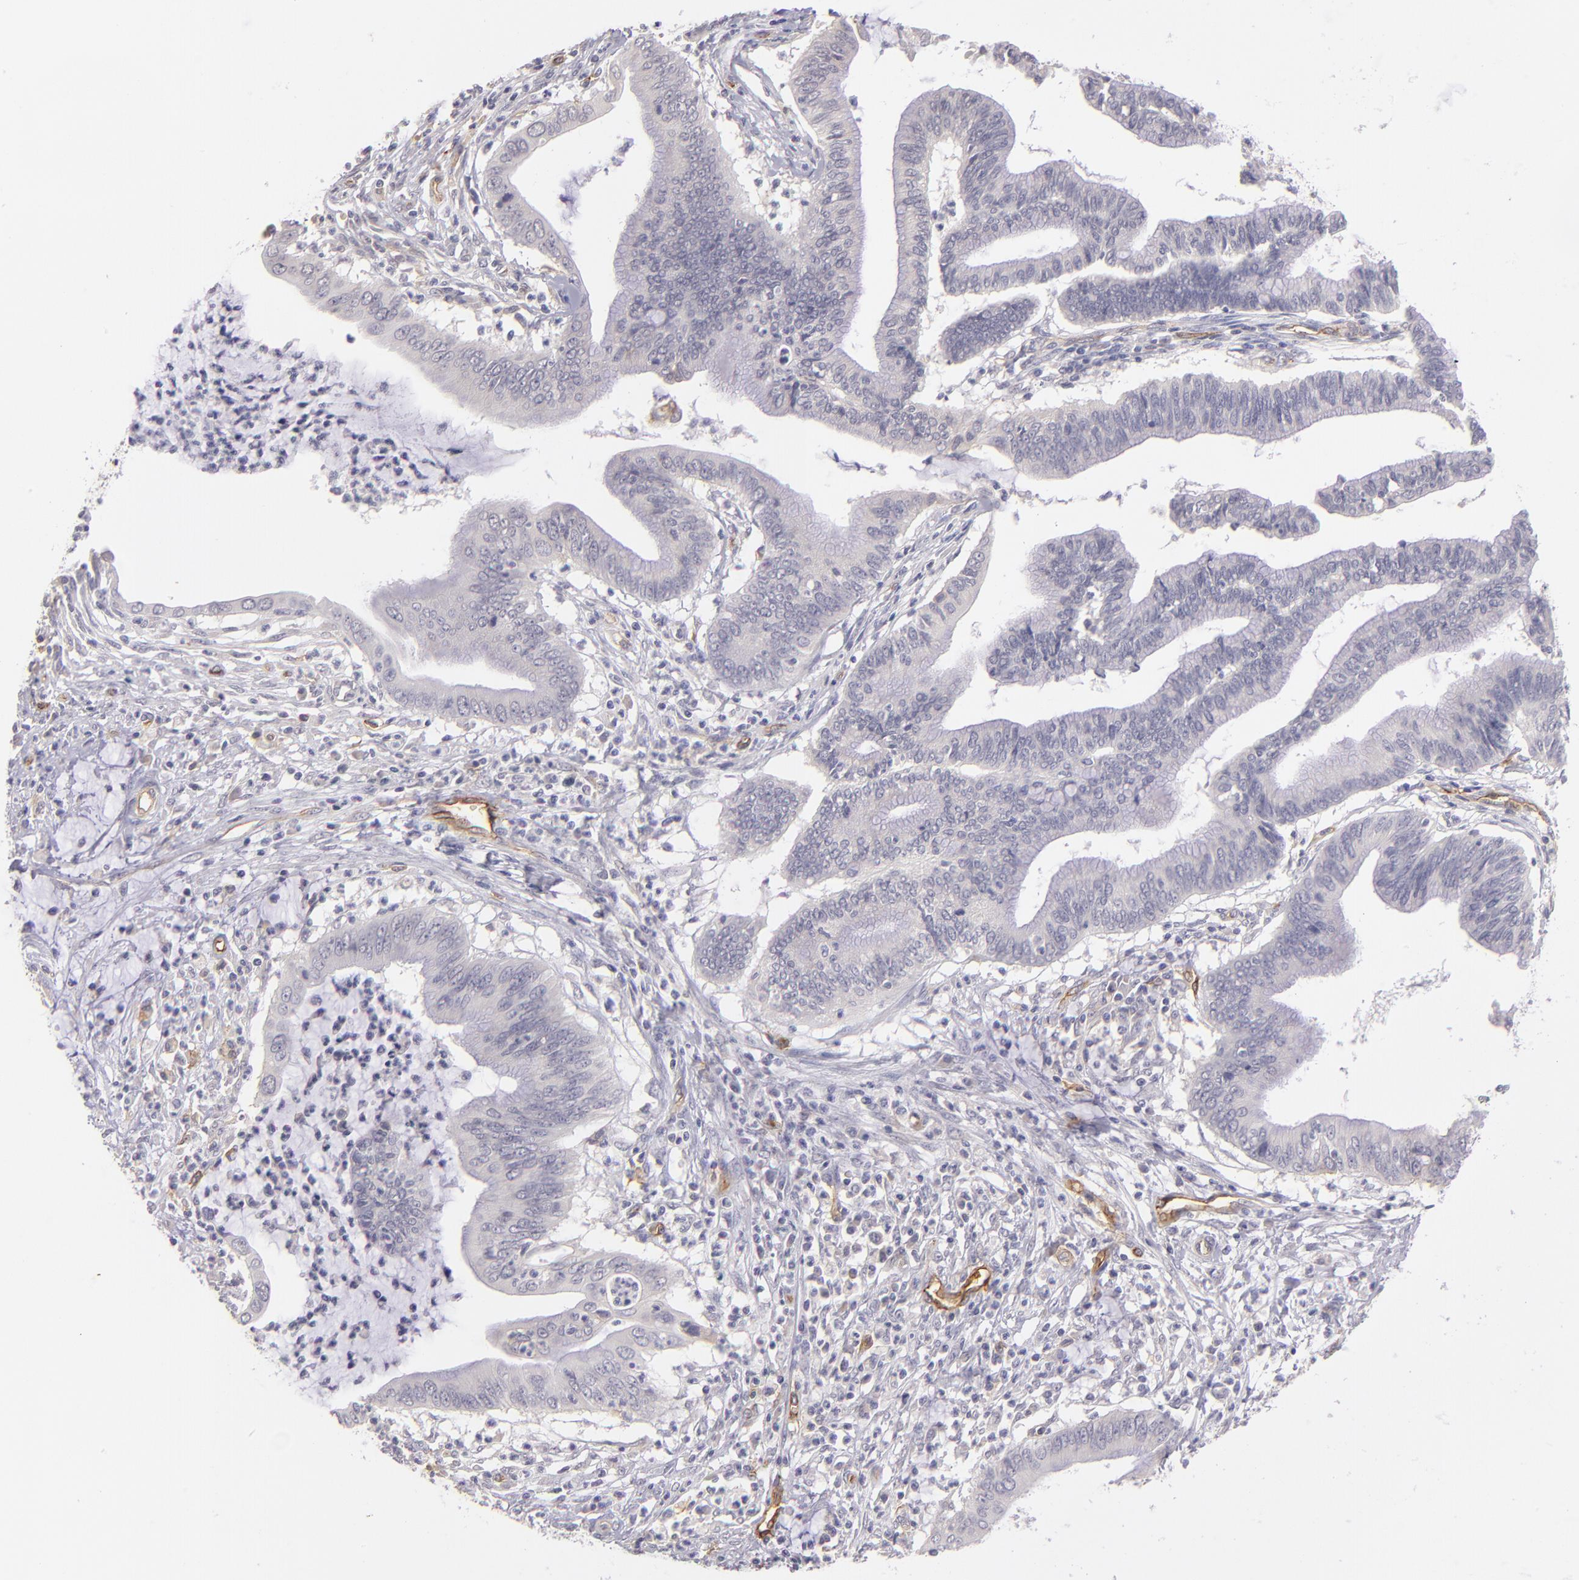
{"staining": {"intensity": "negative", "quantity": "none", "location": "none"}, "tissue": "cervical cancer", "cell_type": "Tumor cells", "image_type": "cancer", "snomed": [{"axis": "morphology", "description": "Adenocarcinoma, NOS"}, {"axis": "topography", "description": "Cervix"}], "caption": "Immunohistochemistry (IHC) histopathology image of human cervical adenocarcinoma stained for a protein (brown), which exhibits no staining in tumor cells.", "gene": "THBD", "patient": {"sex": "female", "age": 36}}